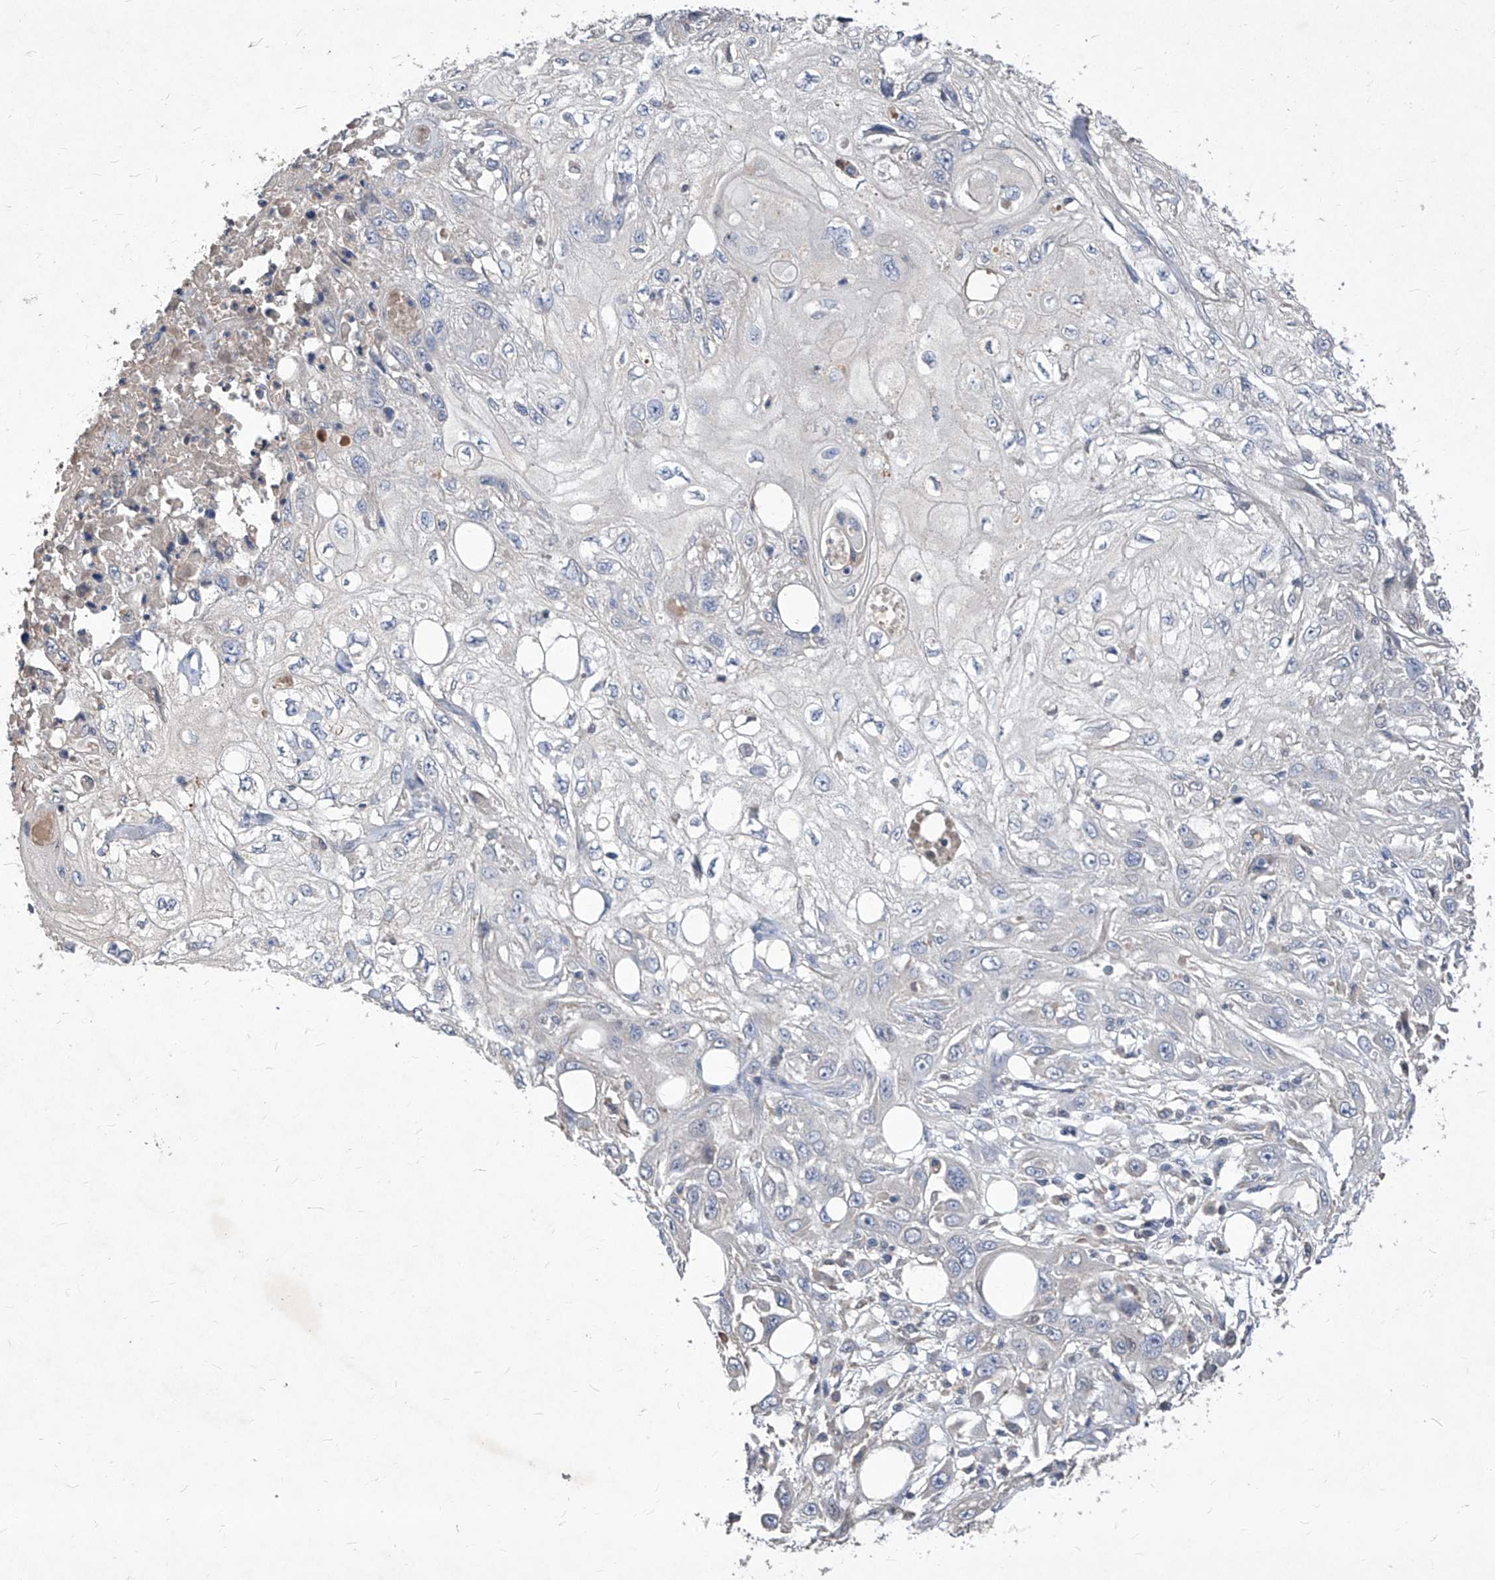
{"staining": {"intensity": "negative", "quantity": "none", "location": "none"}, "tissue": "skin cancer", "cell_type": "Tumor cells", "image_type": "cancer", "snomed": [{"axis": "morphology", "description": "Squamous cell carcinoma, NOS"}, {"axis": "topography", "description": "Skin"}], "caption": "This image is of skin squamous cell carcinoma stained with immunohistochemistry to label a protein in brown with the nuclei are counter-stained blue. There is no expression in tumor cells.", "gene": "SYNGR1", "patient": {"sex": "male", "age": 75}}